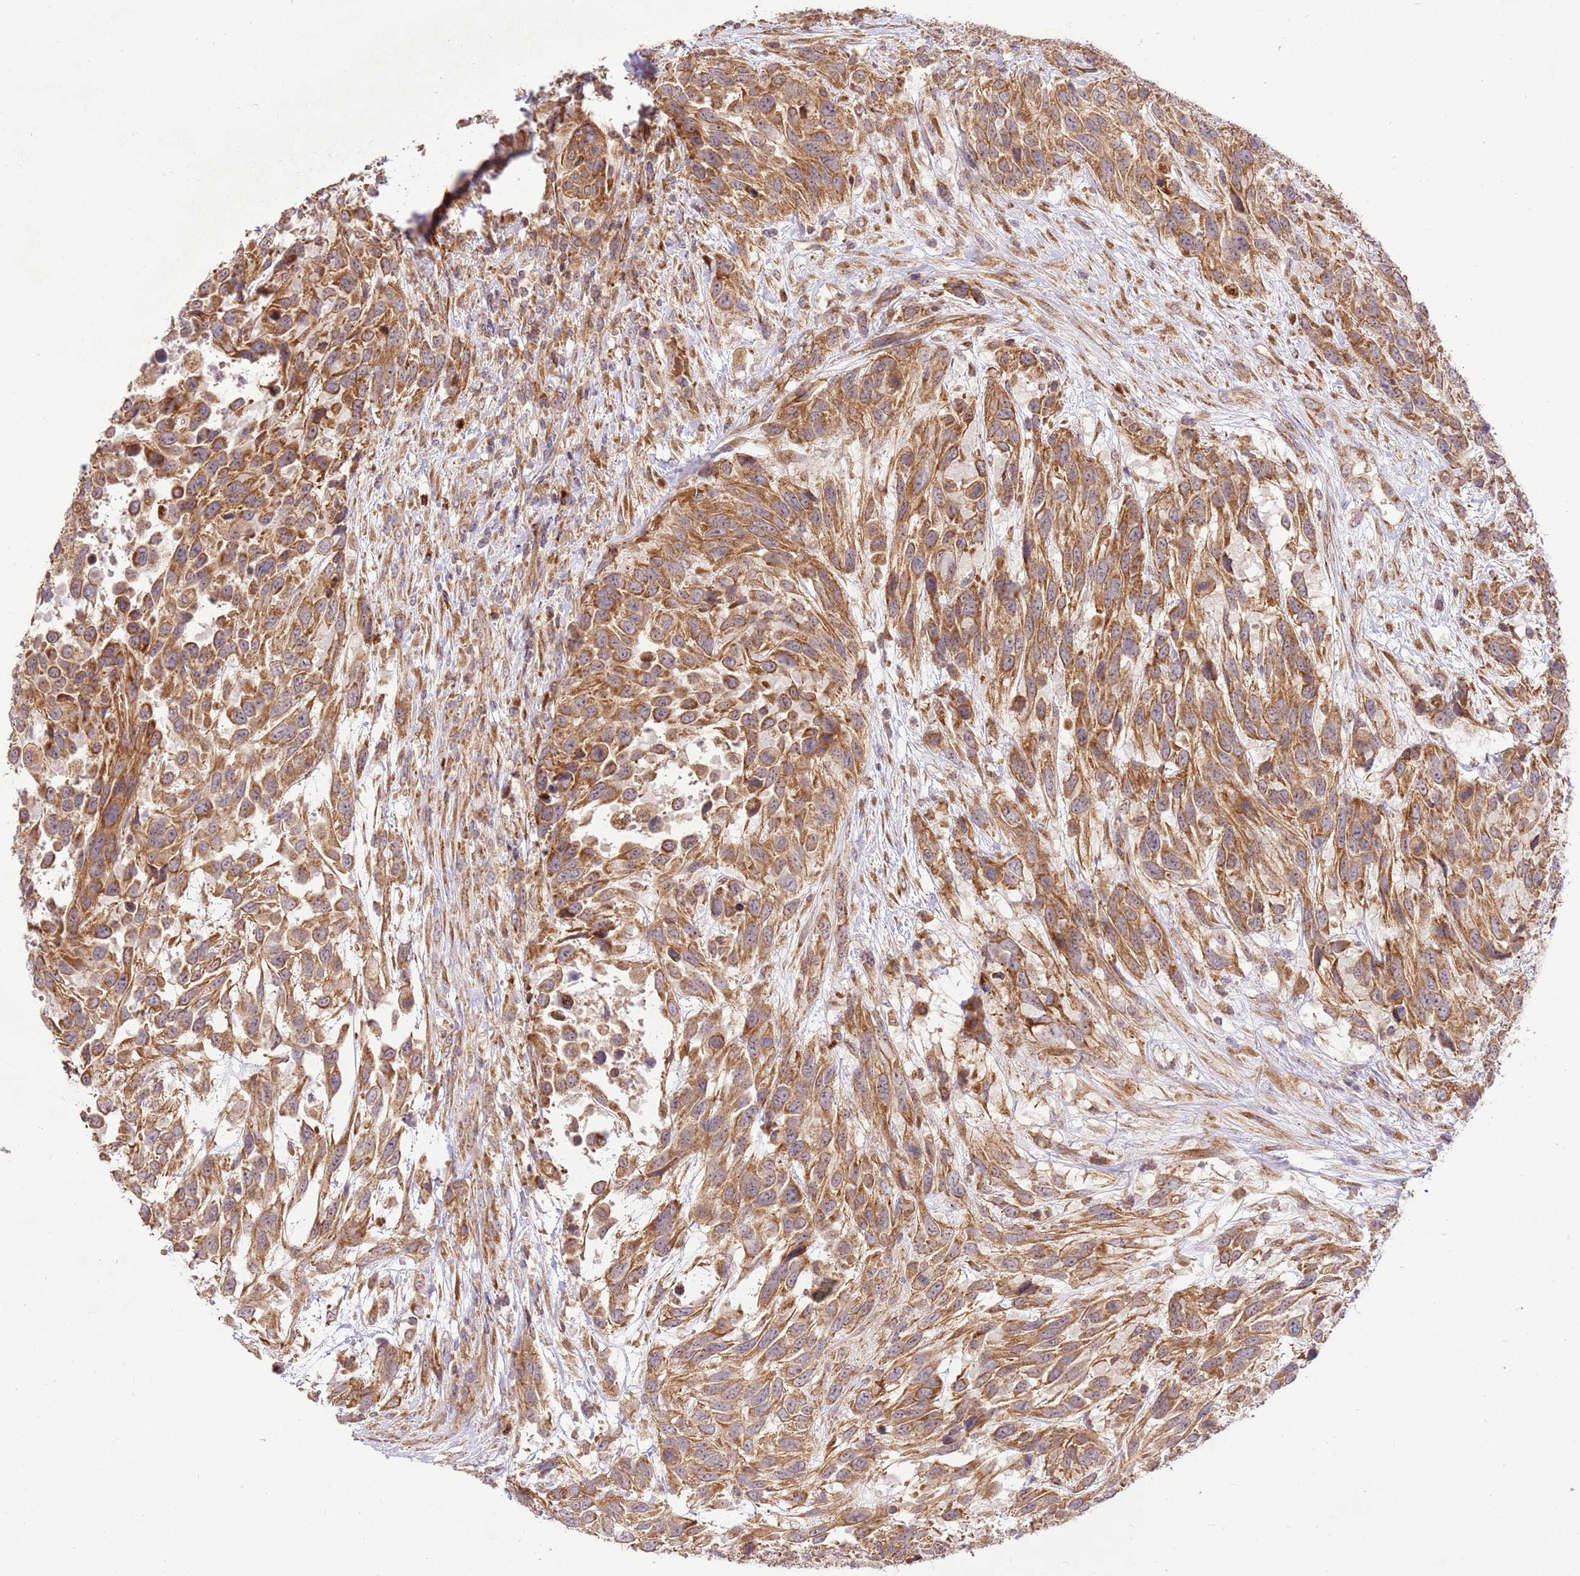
{"staining": {"intensity": "moderate", "quantity": ">75%", "location": "cytoplasmic/membranous"}, "tissue": "urothelial cancer", "cell_type": "Tumor cells", "image_type": "cancer", "snomed": [{"axis": "morphology", "description": "Urothelial carcinoma, High grade"}, {"axis": "topography", "description": "Urinary bladder"}], "caption": "IHC micrograph of human urothelial cancer stained for a protein (brown), which exhibits medium levels of moderate cytoplasmic/membranous expression in about >75% of tumor cells.", "gene": "SPATA2L", "patient": {"sex": "female", "age": 70}}